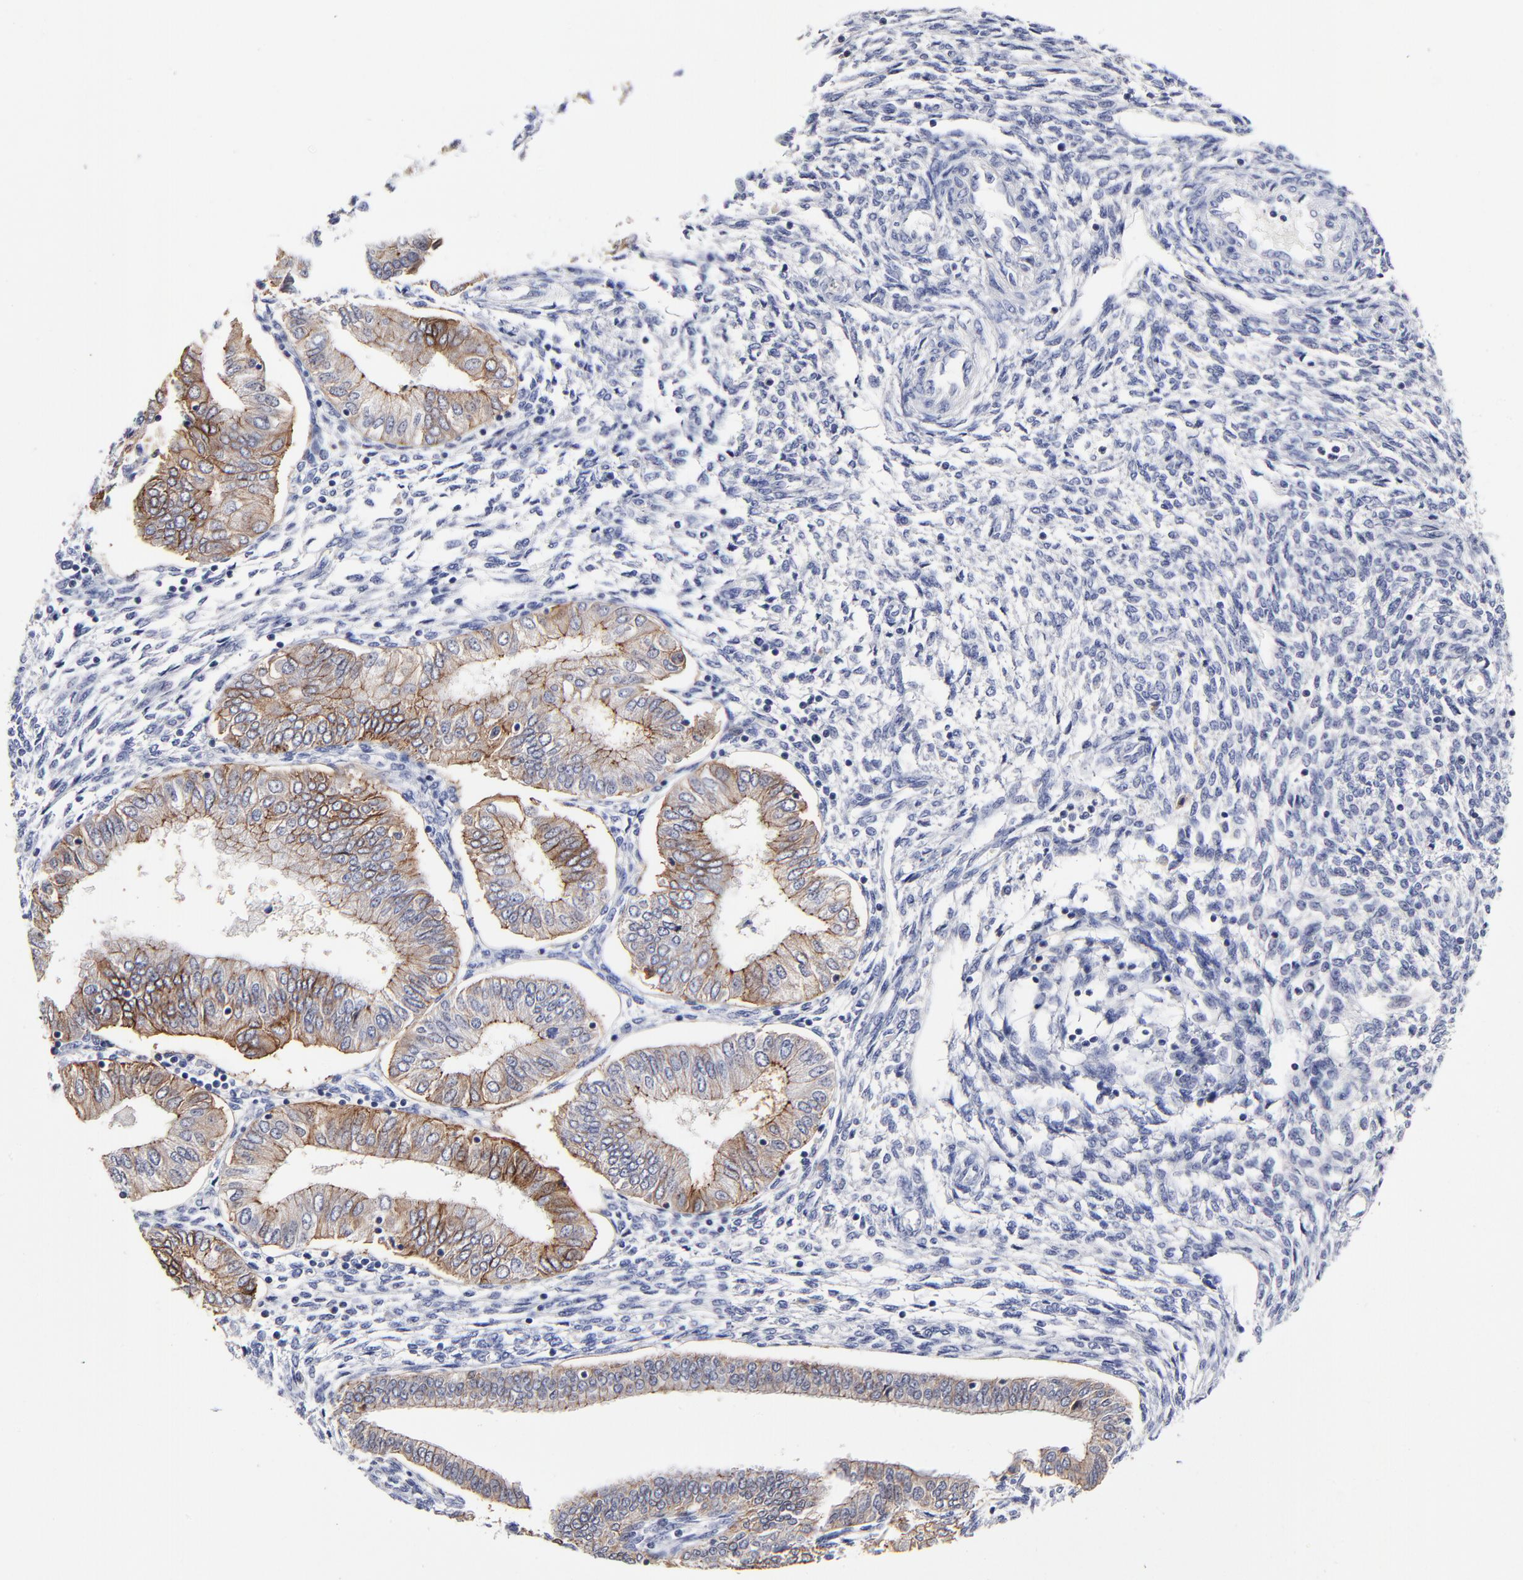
{"staining": {"intensity": "moderate", "quantity": "<25%", "location": "cytoplasmic/membranous"}, "tissue": "endometrial cancer", "cell_type": "Tumor cells", "image_type": "cancer", "snomed": [{"axis": "morphology", "description": "Adenocarcinoma, NOS"}, {"axis": "topography", "description": "Endometrium"}], "caption": "Immunohistochemistry micrograph of endometrial adenocarcinoma stained for a protein (brown), which reveals low levels of moderate cytoplasmic/membranous staining in about <25% of tumor cells.", "gene": "CXADR", "patient": {"sex": "female", "age": 51}}